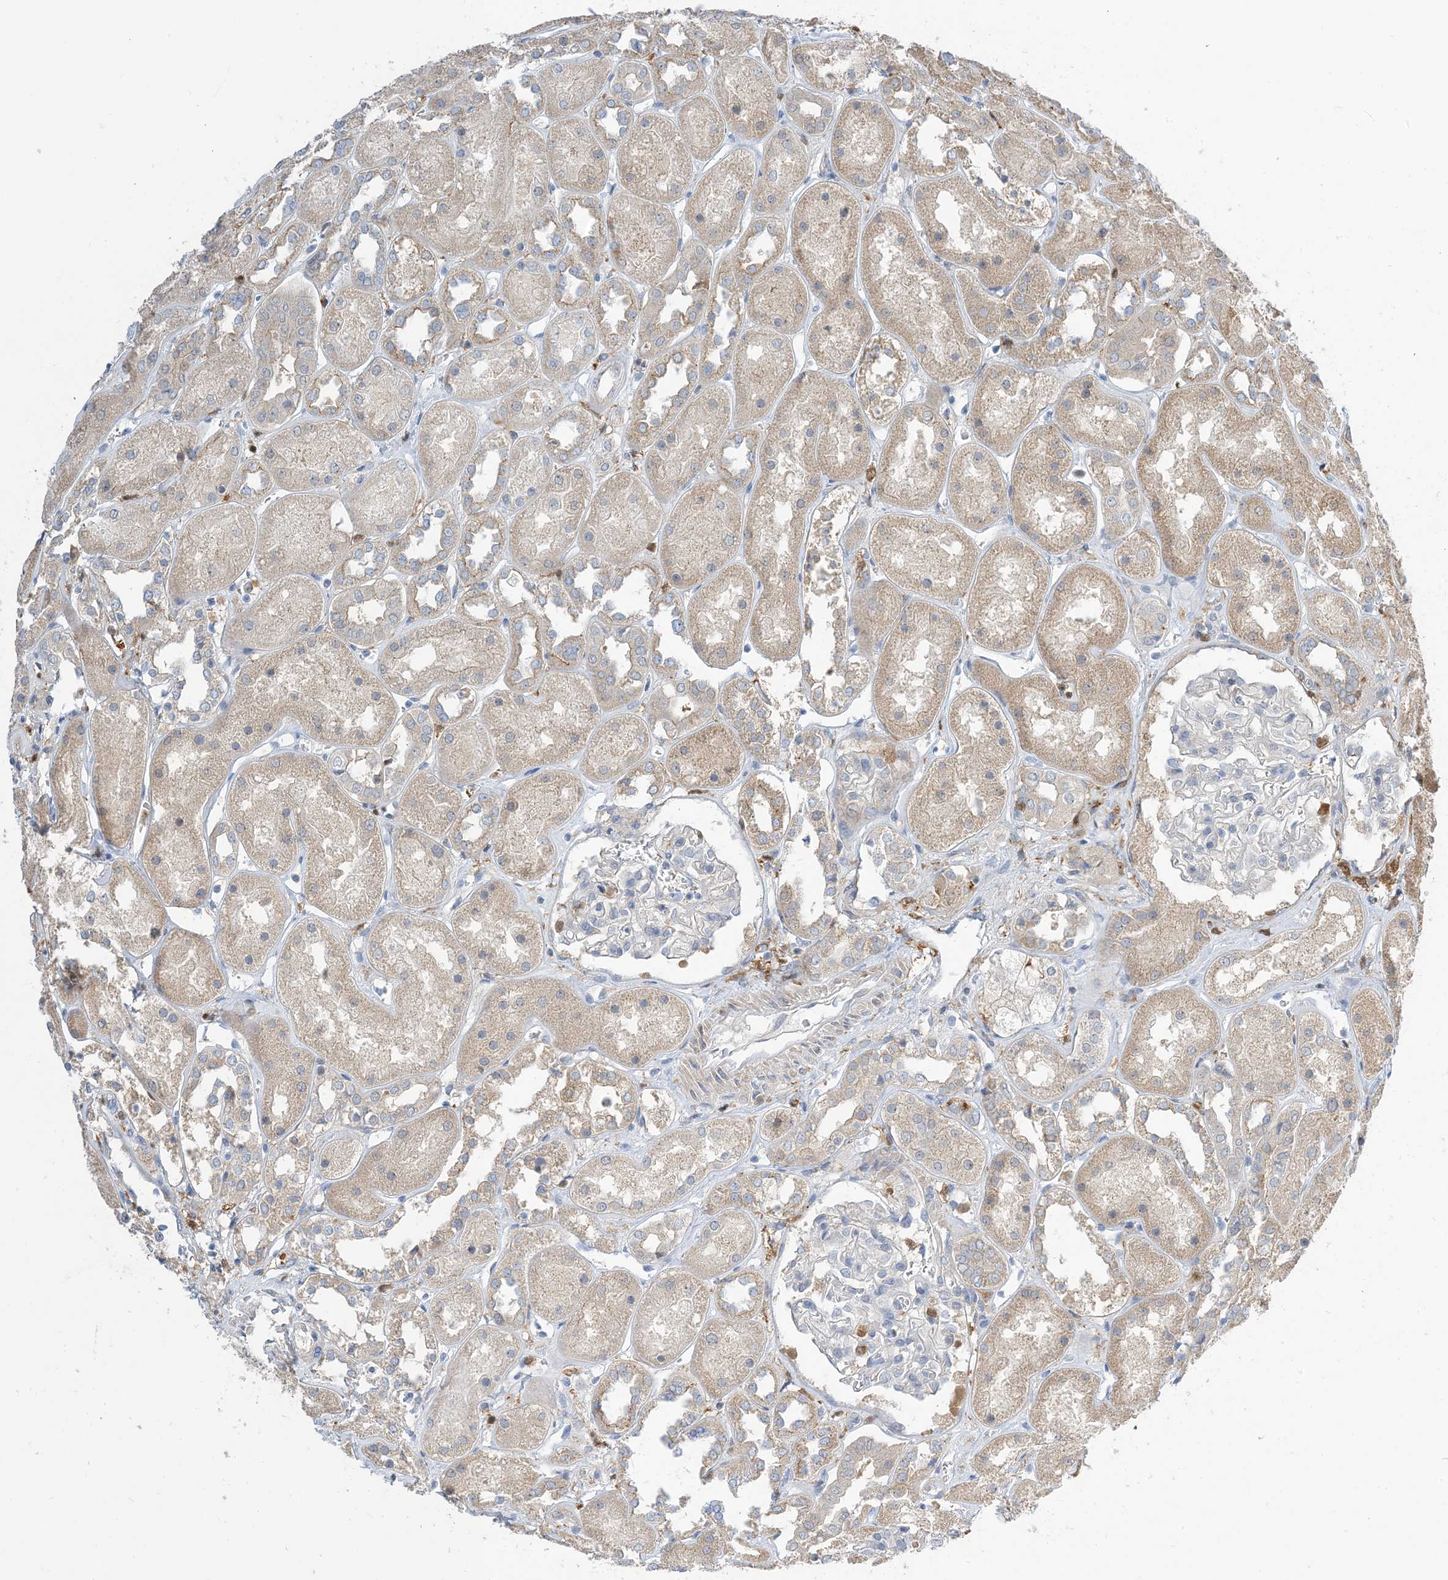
{"staining": {"intensity": "negative", "quantity": "none", "location": "none"}, "tissue": "kidney", "cell_type": "Cells in glomeruli", "image_type": "normal", "snomed": [{"axis": "morphology", "description": "Normal tissue, NOS"}, {"axis": "topography", "description": "Kidney"}], "caption": "An image of human kidney is negative for staining in cells in glomeruli.", "gene": "NAGK", "patient": {"sex": "male", "age": 70}}